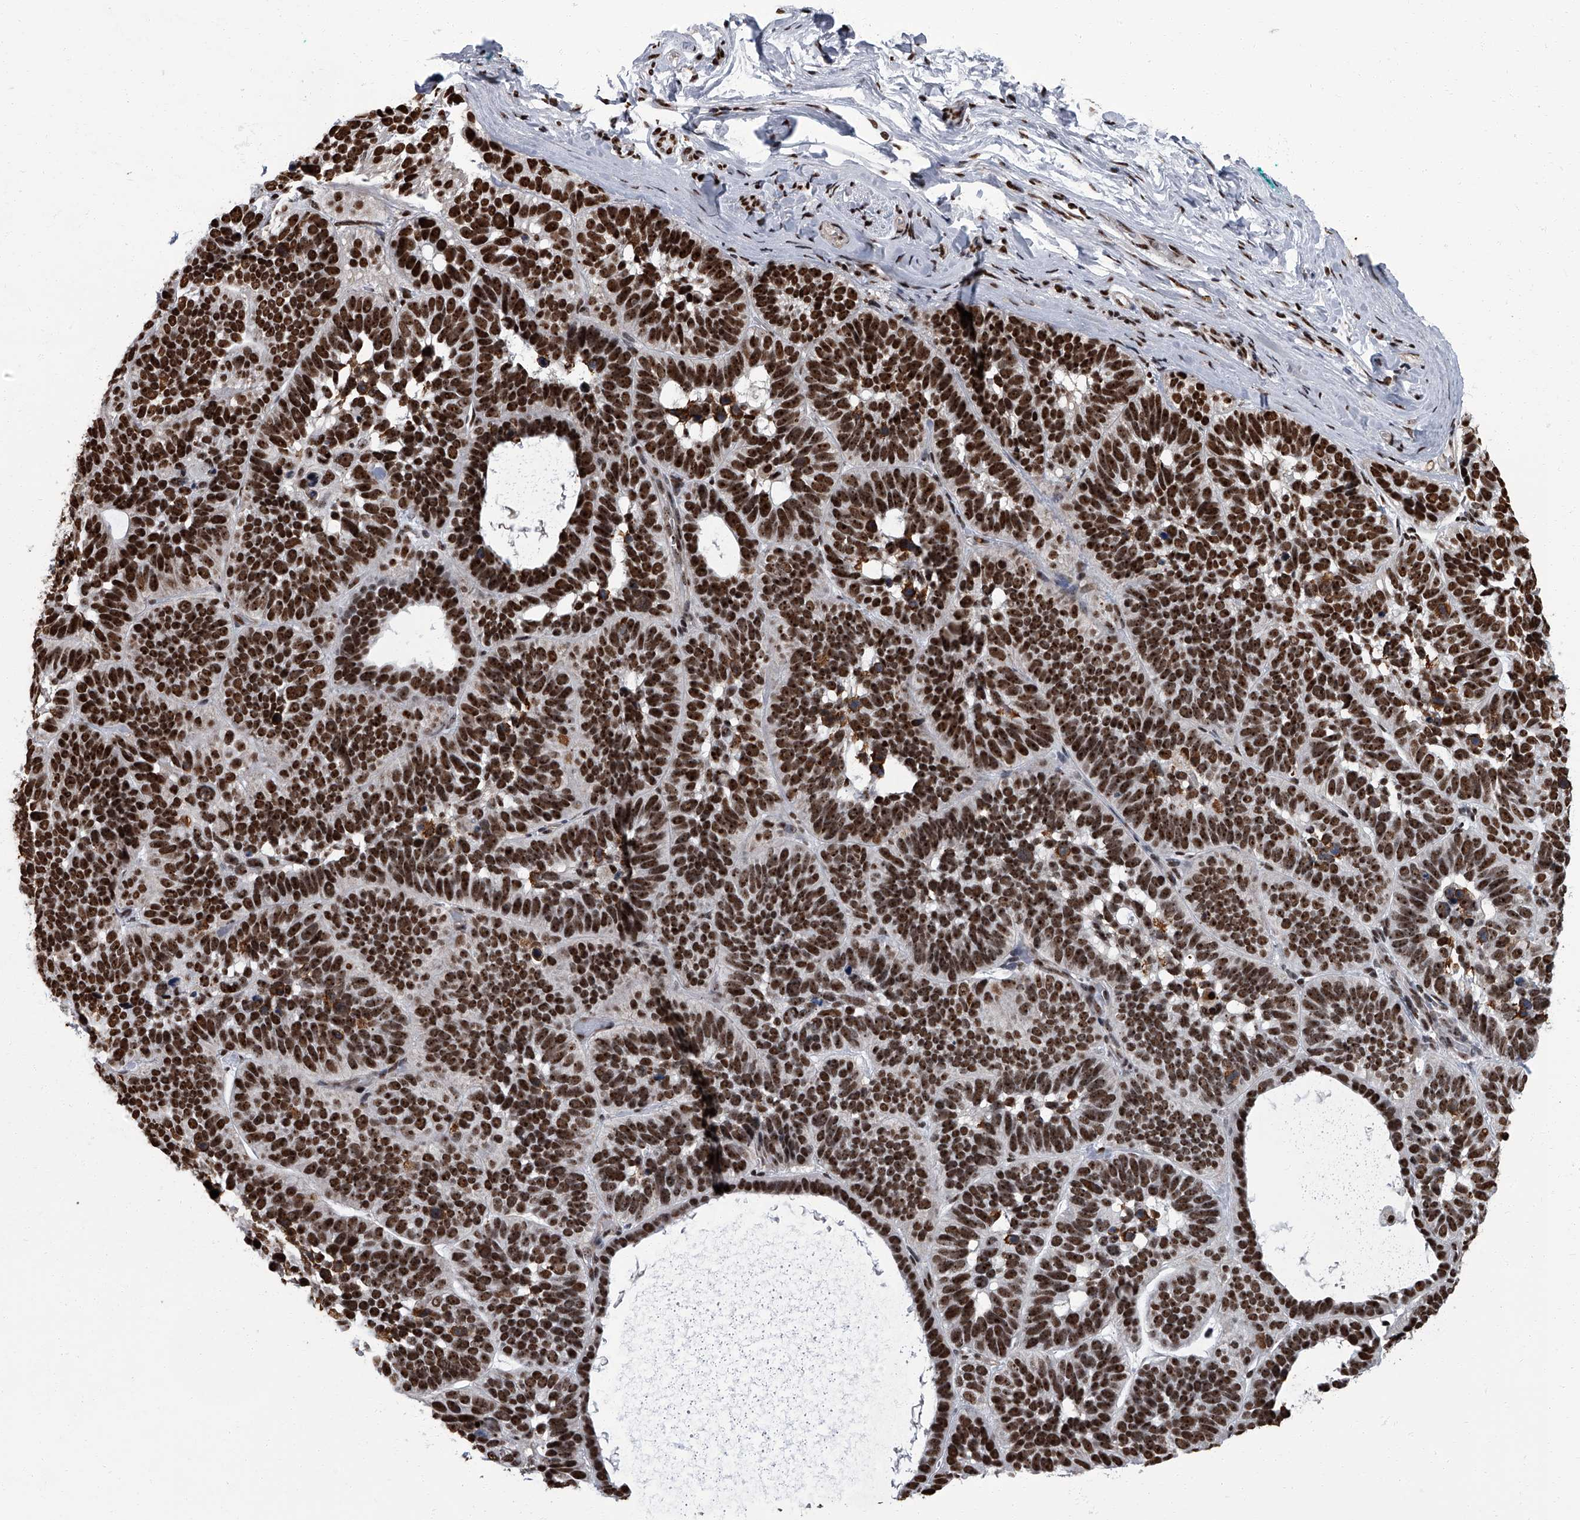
{"staining": {"intensity": "strong", "quantity": ">75%", "location": "nuclear"}, "tissue": "skin cancer", "cell_type": "Tumor cells", "image_type": "cancer", "snomed": [{"axis": "morphology", "description": "Basal cell carcinoma"}, {"axis": "topography", "description": "Skin"}], "caption": "Protein staining shows strong nuclear staining in about >75% of tumor cells in basal cell carcinoma (skin). (DAB (3,3'-diaminobenzidine) IHC with brightfield microscopy, high magnification).", "gene": "ZNF518B", "patient": {"sex": "male", "age": 62}}